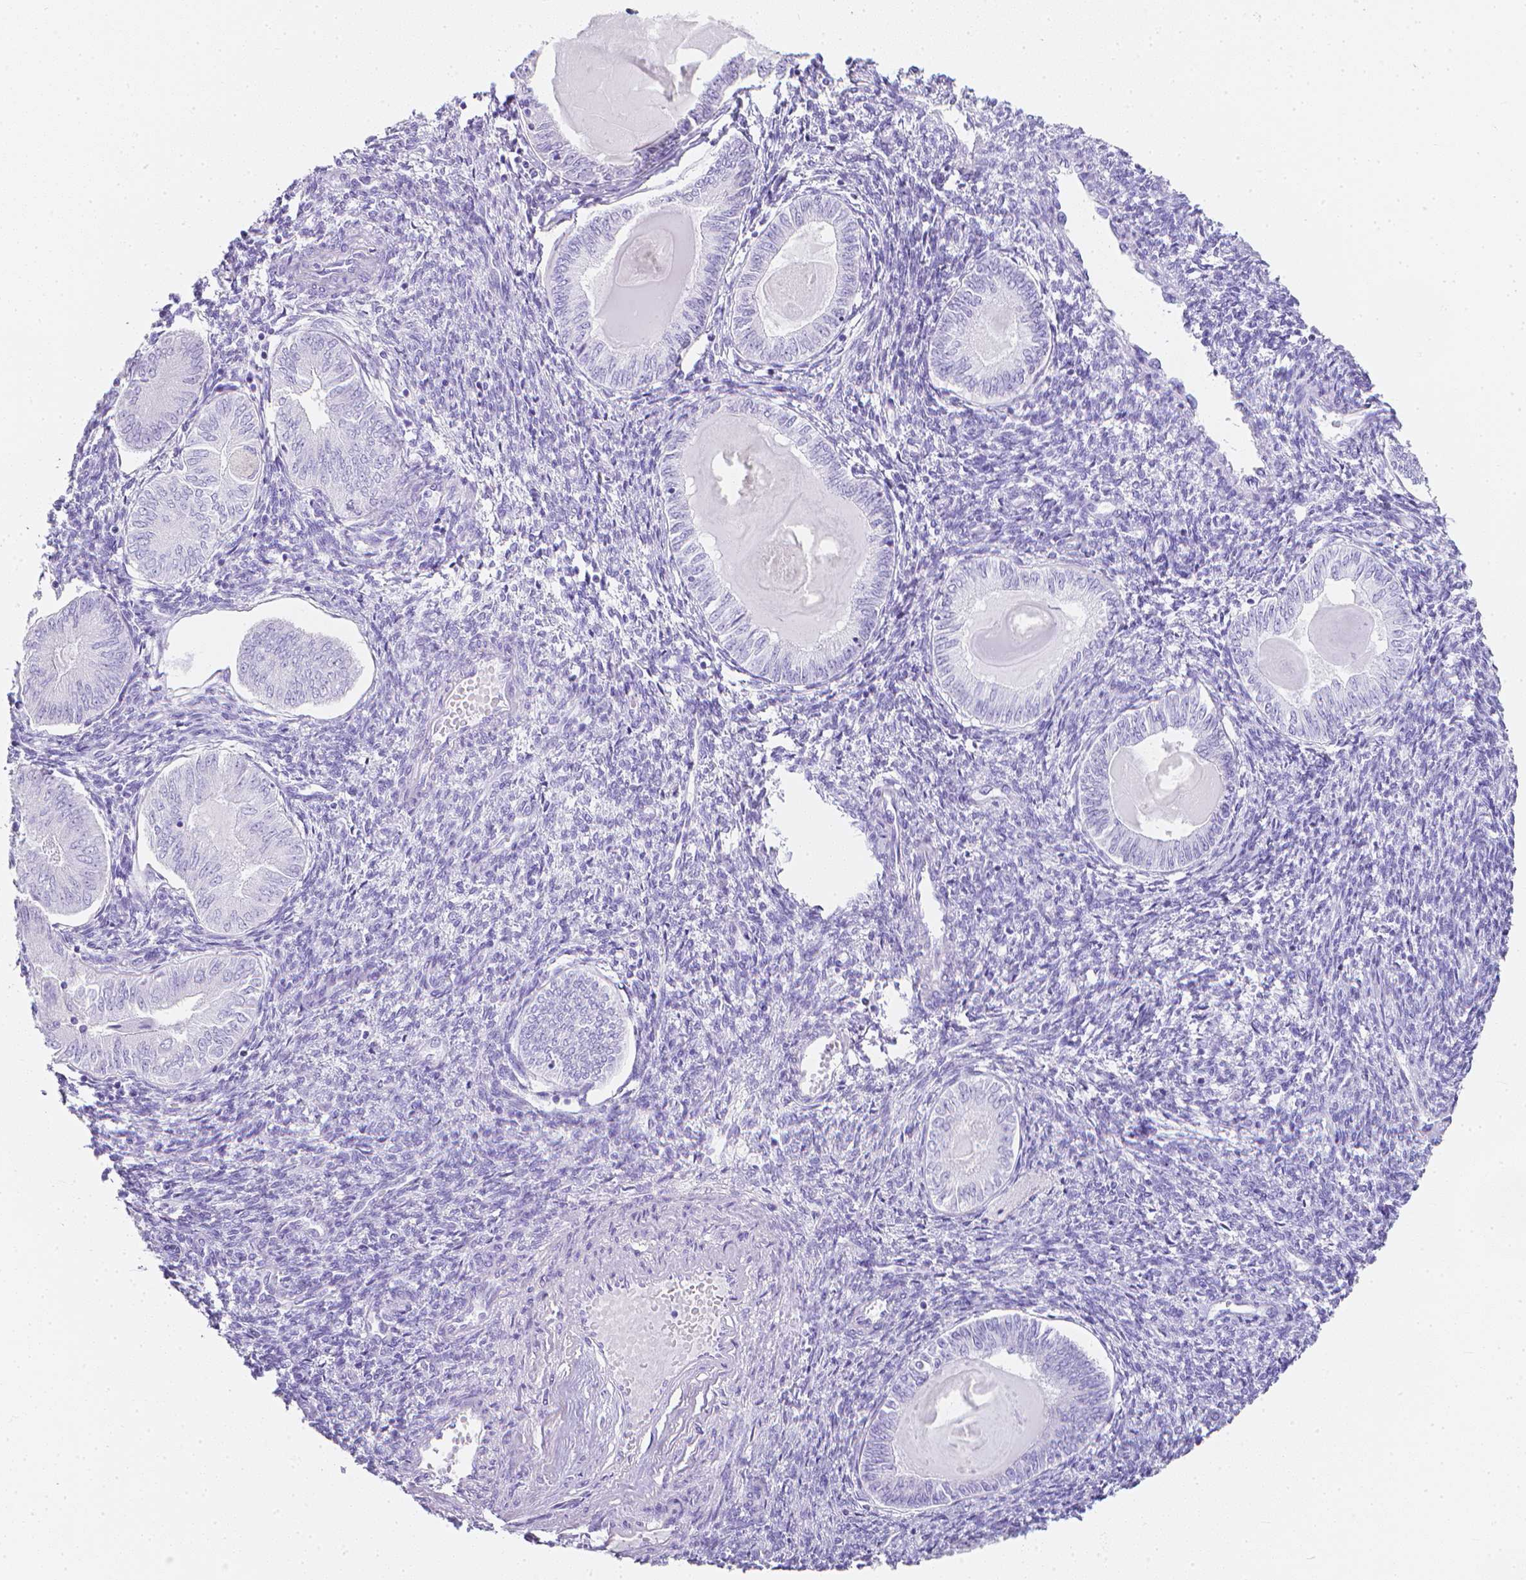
{"staining": {"intensity": "negative", "quantity": "none", "location": "none"}, "tissue": "endometrial cancer", "cell_type": "Tumor cells", "image_type": "cancer", "snomed": [{"axis": "morphology", "description": "Carcinoma, NOS"}, {"axis": "topography", "description": "Uterus"}], "caption": "Image shows no significant protein expression in tumor cells of endometrial carcinoma. (DAB (3,3'-diaminobenzidine) IHC, high magnification).", "gene": "LGALS4", "patient": {"sex": "female", "age": 76}}